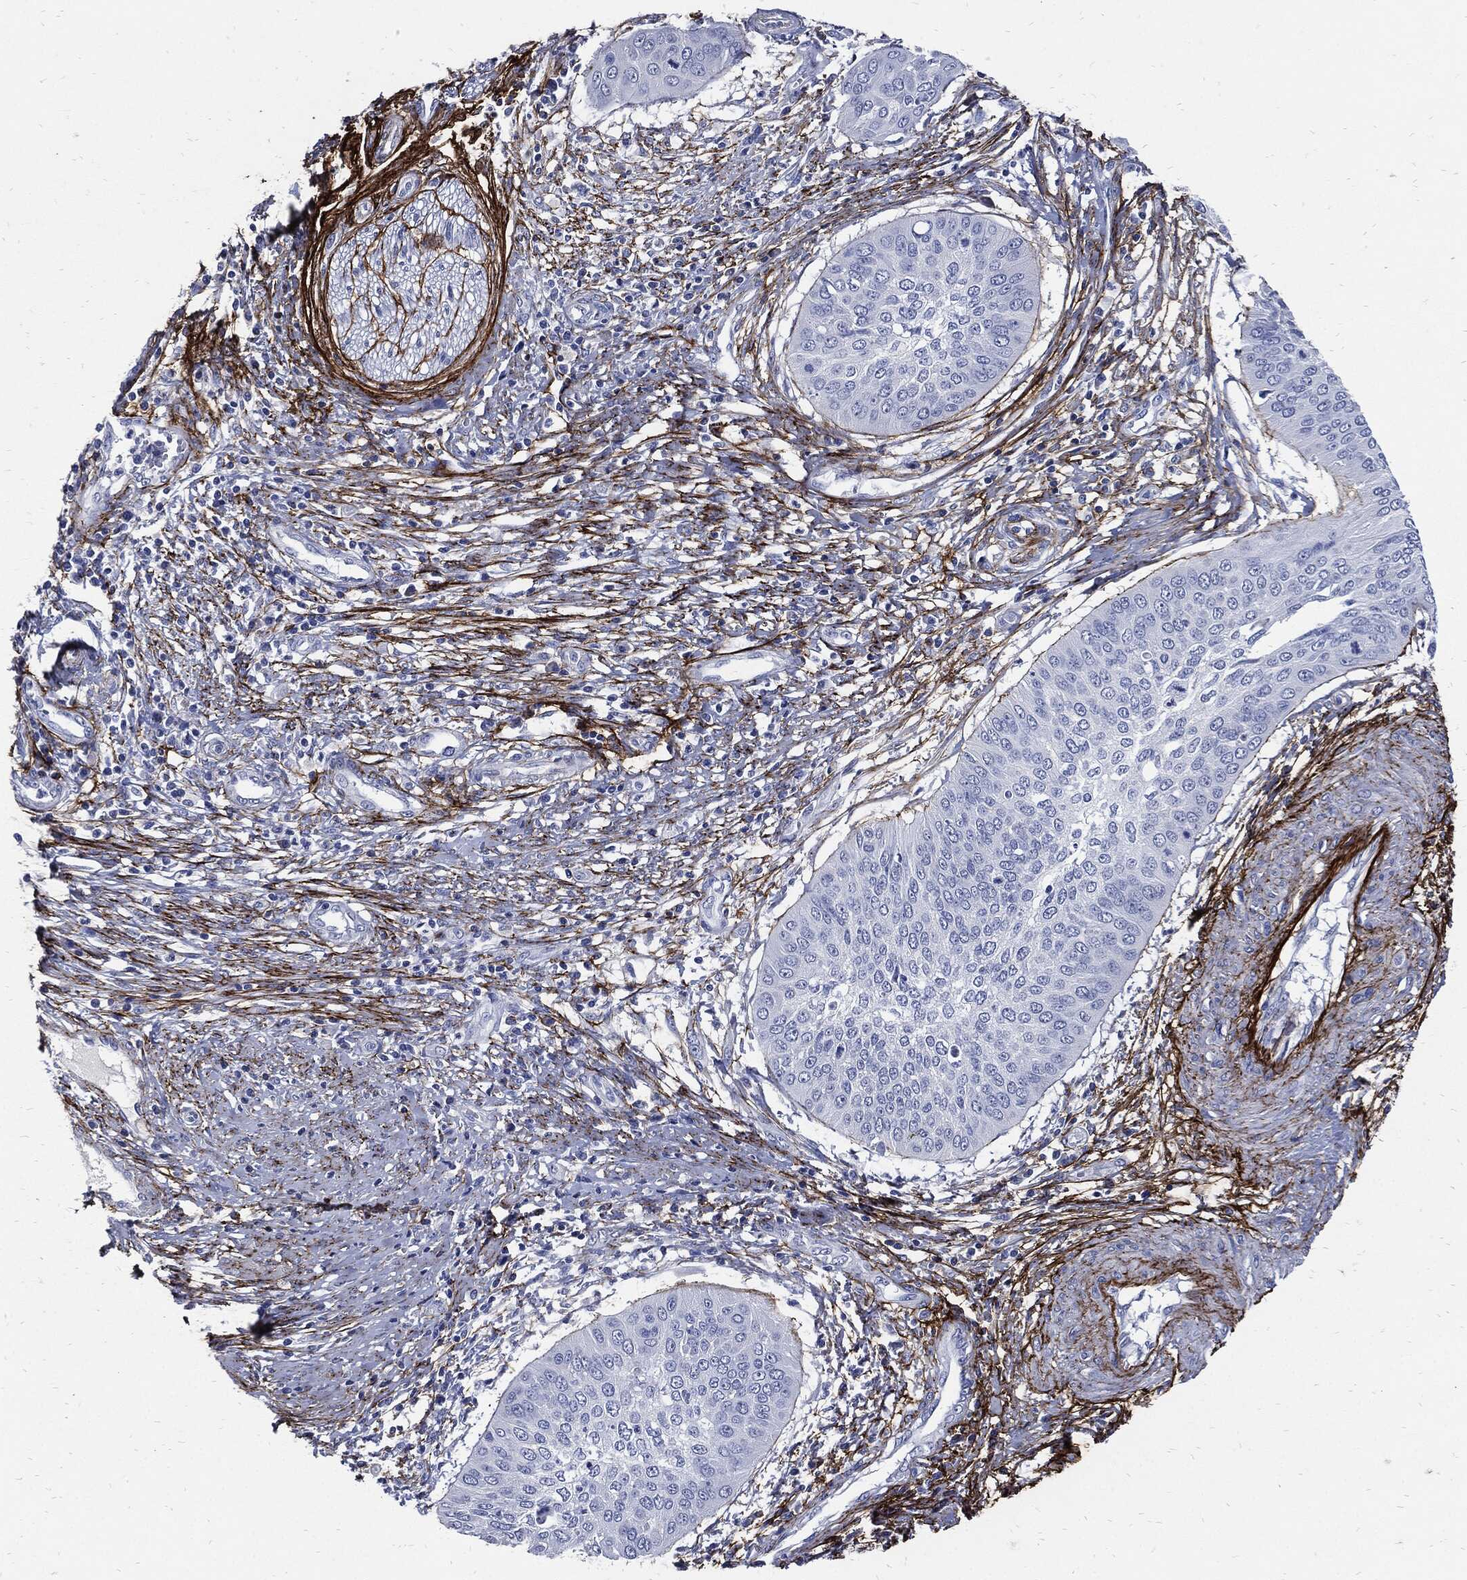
{"staining": {"intensity": "negative", "quantity": "none", "location": "none"}, "tissue": "cervical cancer", "cell_type": "Tumor cells", "image_type": "cancer", "snomed": [{"axis": "morphology", "description": "Normal tissue, NOS"}, {"axis": "morphology", "description": "Squamous cell carcinoma, NOS"}, {"axis": "topography", "description": "Cervix"}], "caption": "Tumor cells are negative for brown protein staining in cervical cancer.", "gene": "FBN1", "patient": {"sex": "female", "age": 39}}